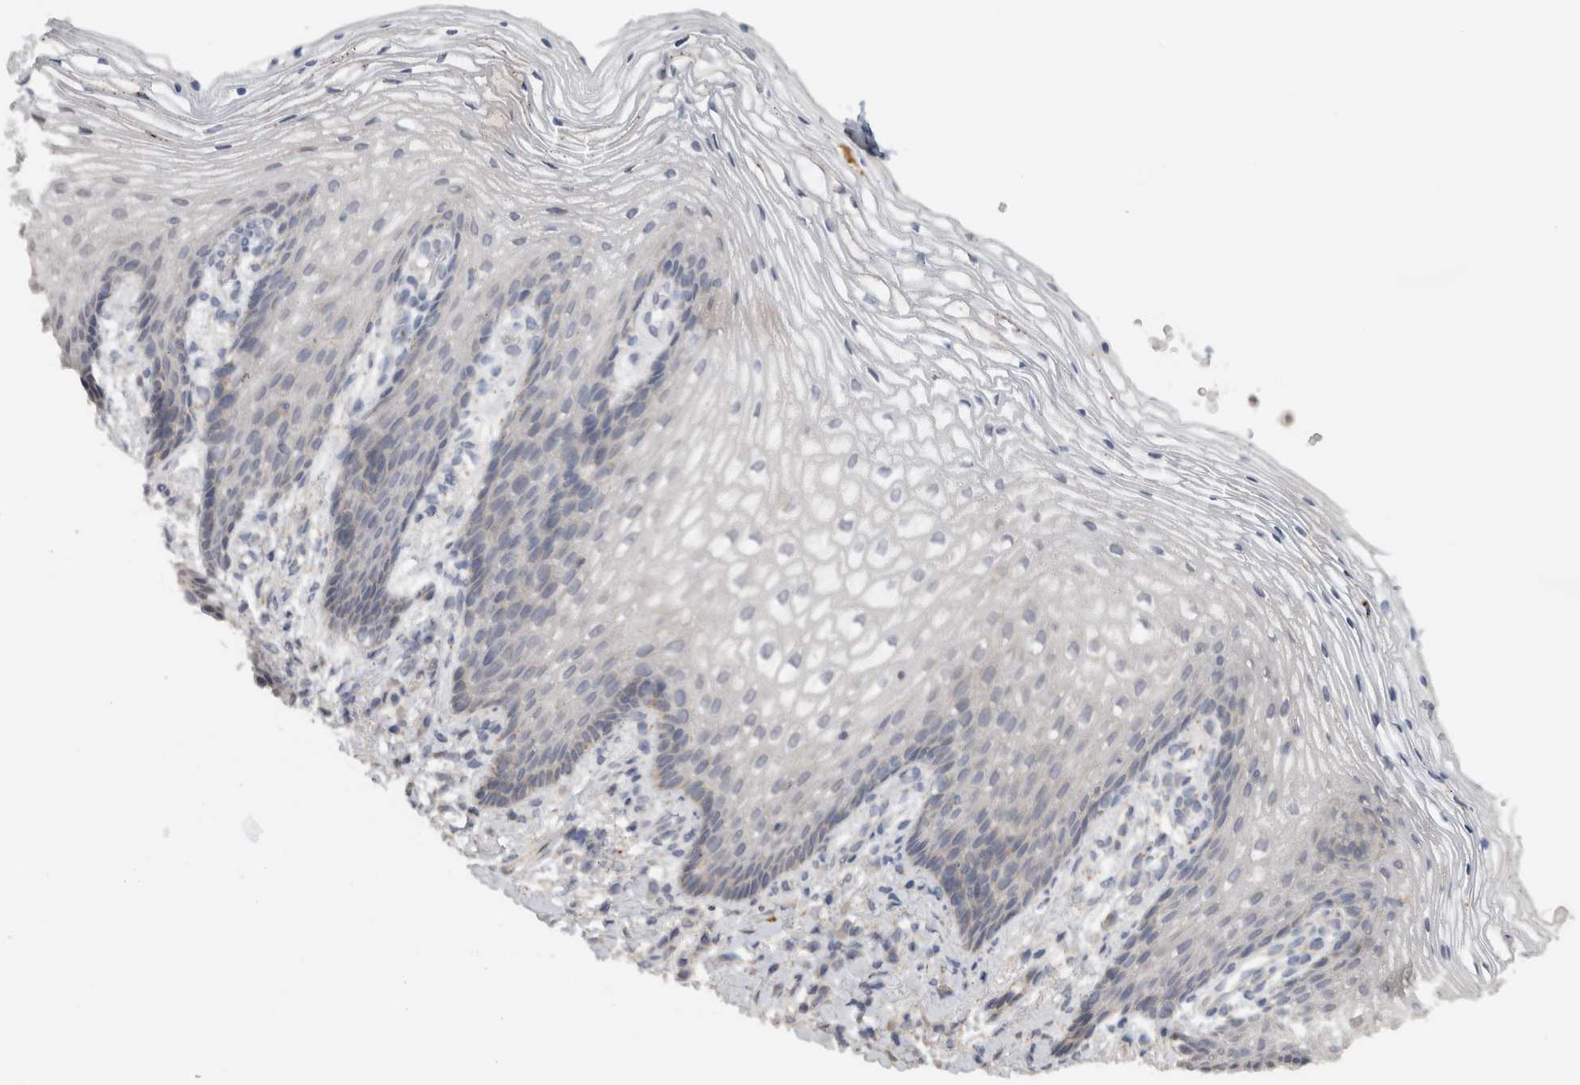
{"staining": {"intensity": "negative", "quantity": "none", "location": "none"}, "tissue": "vagina", "cell_type": "Squamous epithelial cells", "image_type": "normal", "snomed": [{"axis": "morphology", "description": "Normal tissue, NOS"}, {"axis": "topography", "description": "Vagina"}], "caption": "The micrograph exhibits no staining of squamous epithelial cells in benign vagina. (Brightfield microscopy of DAB immunohistochemistry (IHC) at high magnification).", "gene": "RAB18", "patient": {"sex": "female", "age": 60}}